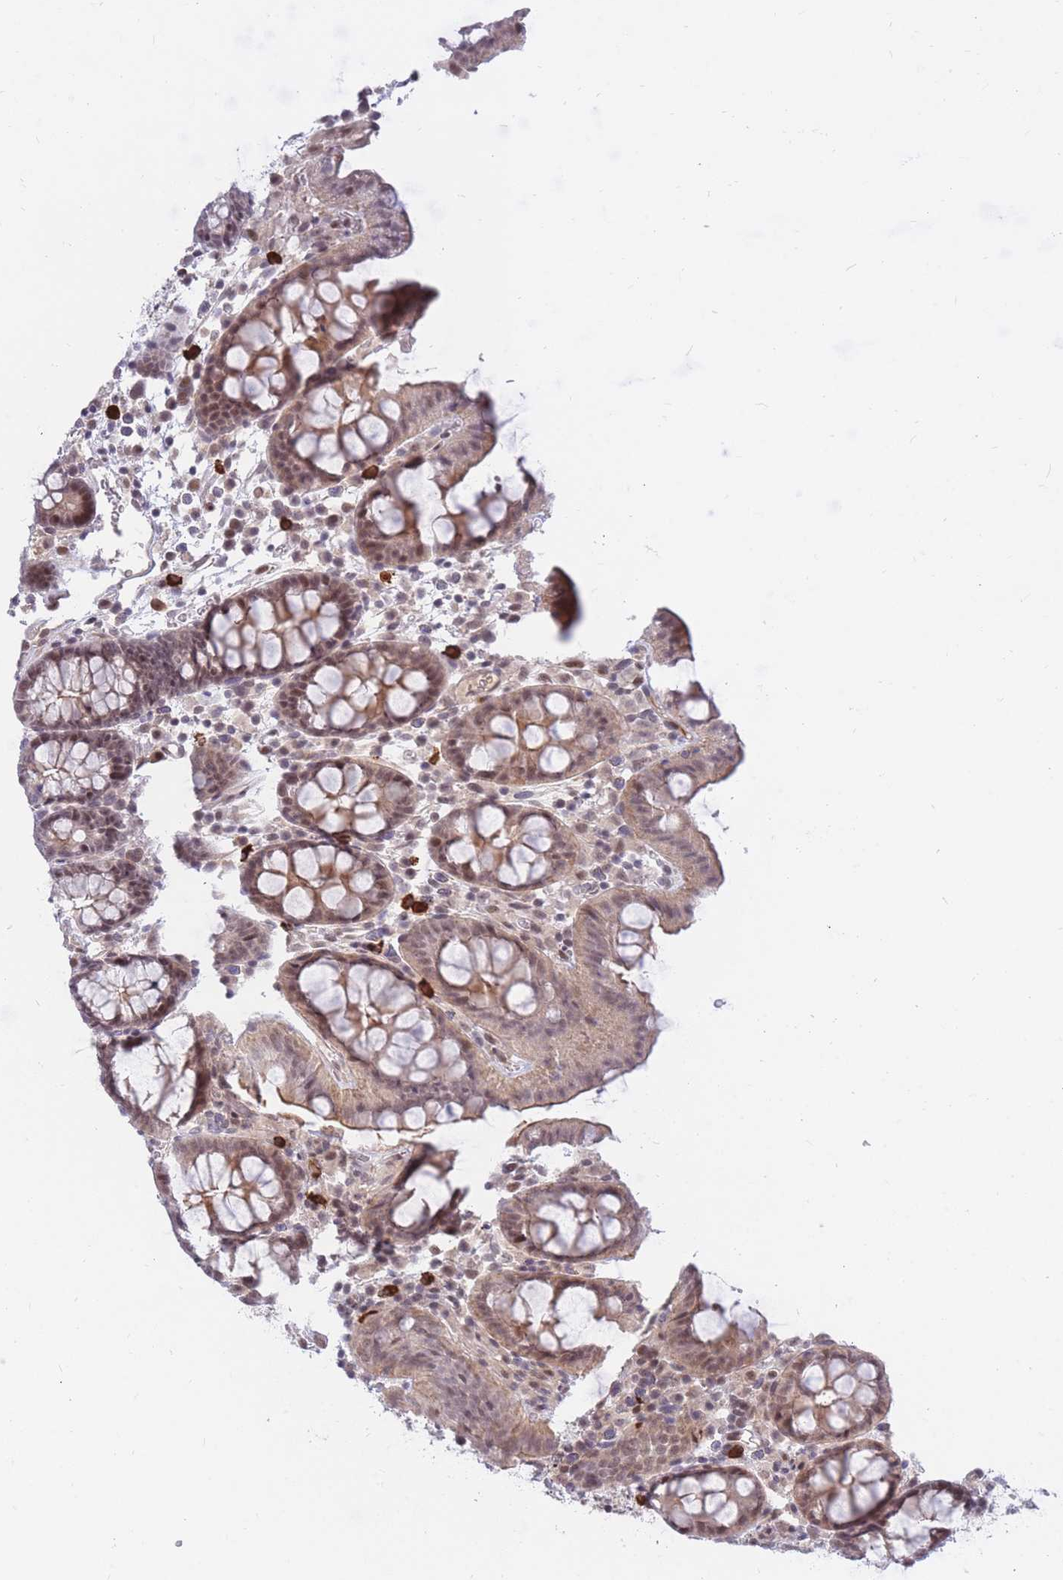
{"staining": {"intensity": "weak", "quantity": ">75%", "location": "nuclear"}, "tissue": "colon", "cell_type": "Endothelial cells", "image_type": "normal", "snomed": [{"axis": "morphology", "description": "Normal tissue, NOS"}, {"axis": "topography", "description": "Colon"}], "caption": "Colon stained with DAB (3,3'-diaminobenzidine) IHC exhibits low levels of weak nuclear positivity in about >75% of endothelial cells.", "gene": "ERICH6B", "patient": {"sex": "male", "age": 75}}